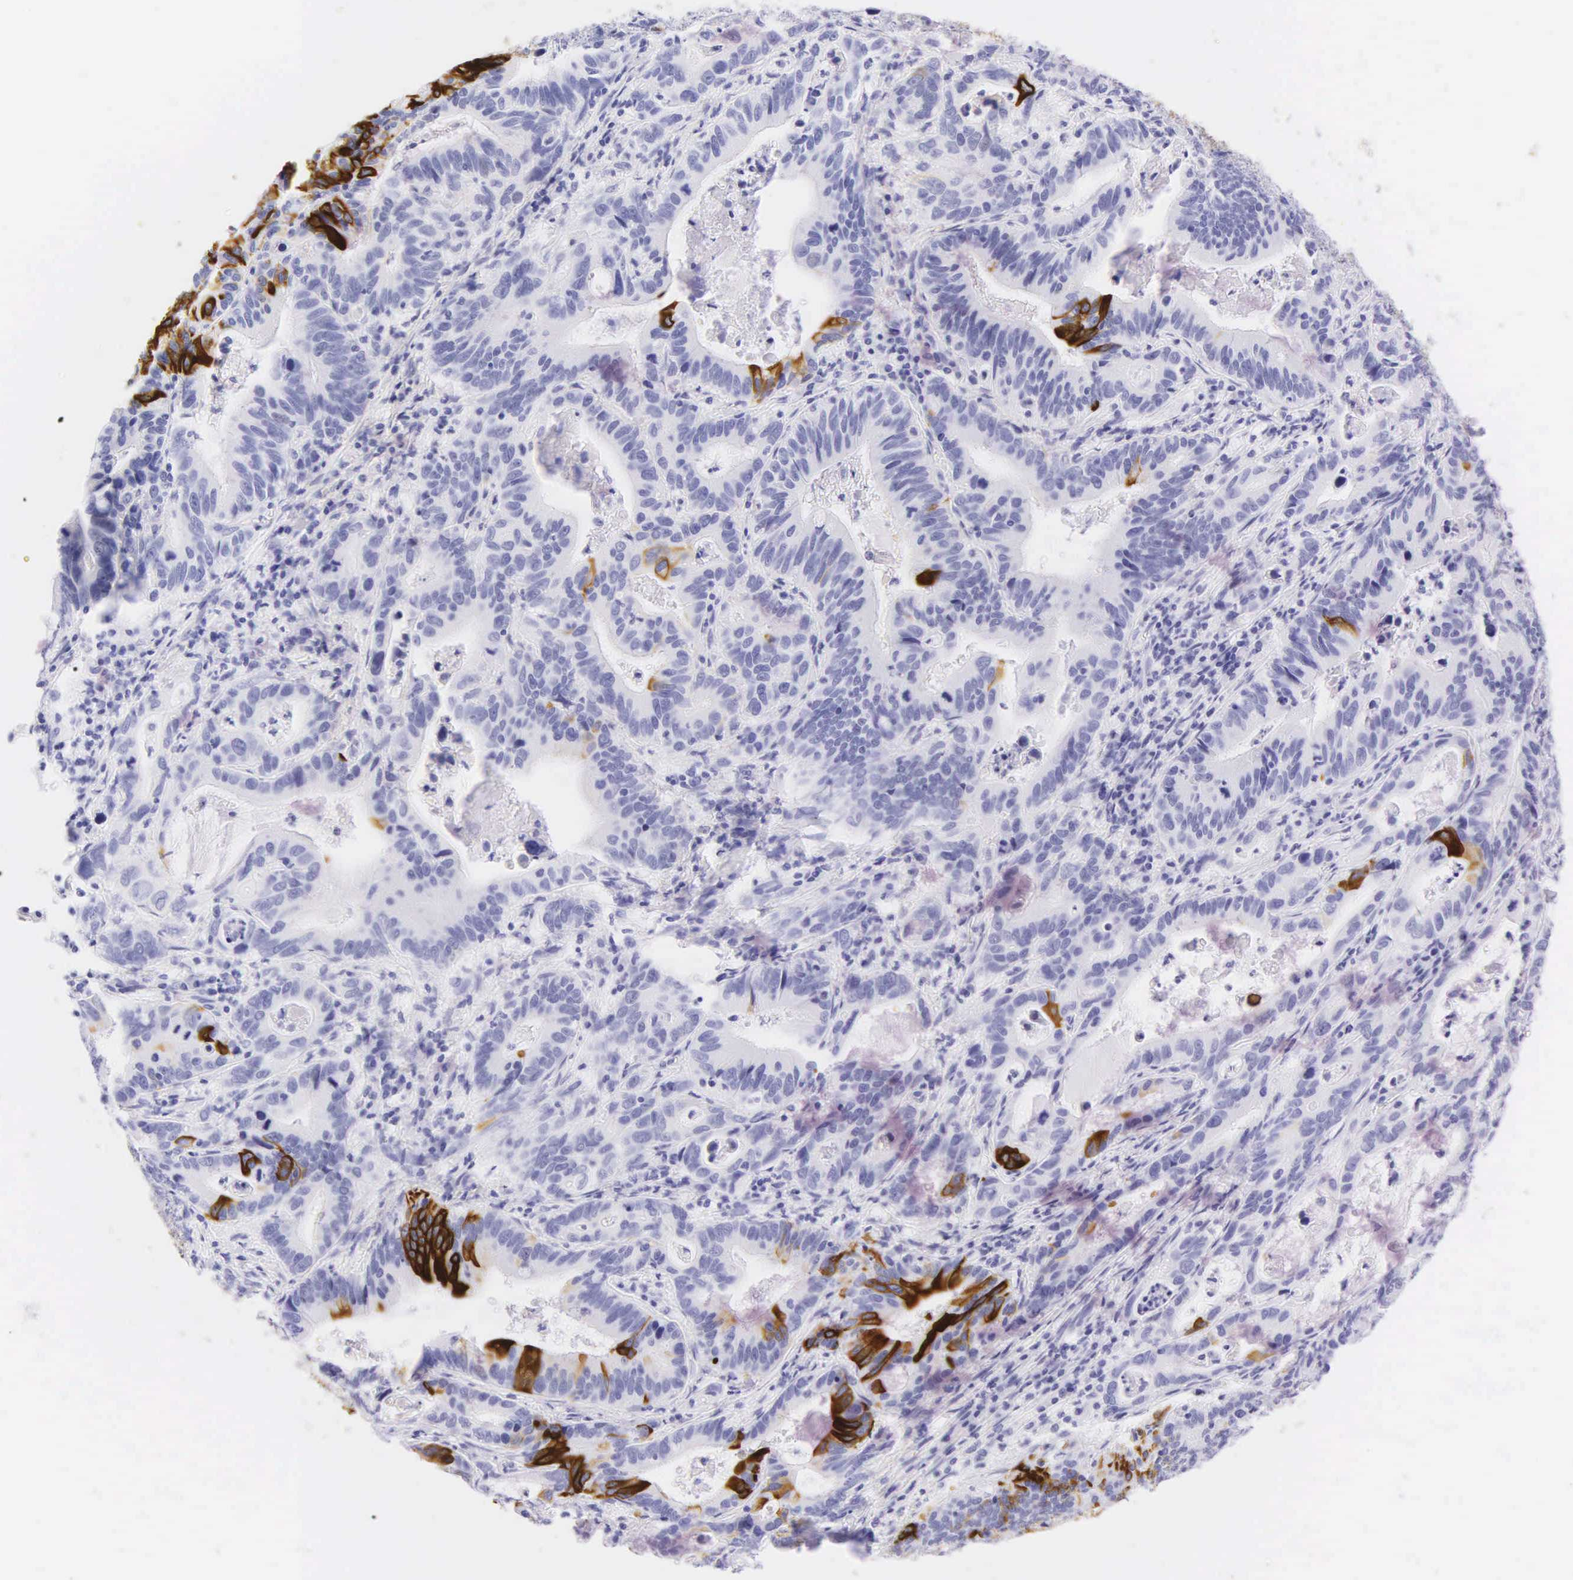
{"staining": {"intensity": "strong", "quantity": "<25%", "location": "cytoplasmic/membranous"}, "tissue": "stomach cancer", "cell_type": "Tumor cells", "image_type": "cancer", "snomed": [{"axis": "morphology", "description": "Adenocarcinoma, NOS"}, {"axis": "topography", "description": "Stomach, upper"}], "caption": "The histopathology image demonstrates a brown stain indicating the presence of a protein in the cytoplasmic/membranous of tumor cells in stomach cancer (adenocarcinoma).", "gene": "KRT20", "patient": {"sex": "male", "age": 63}}